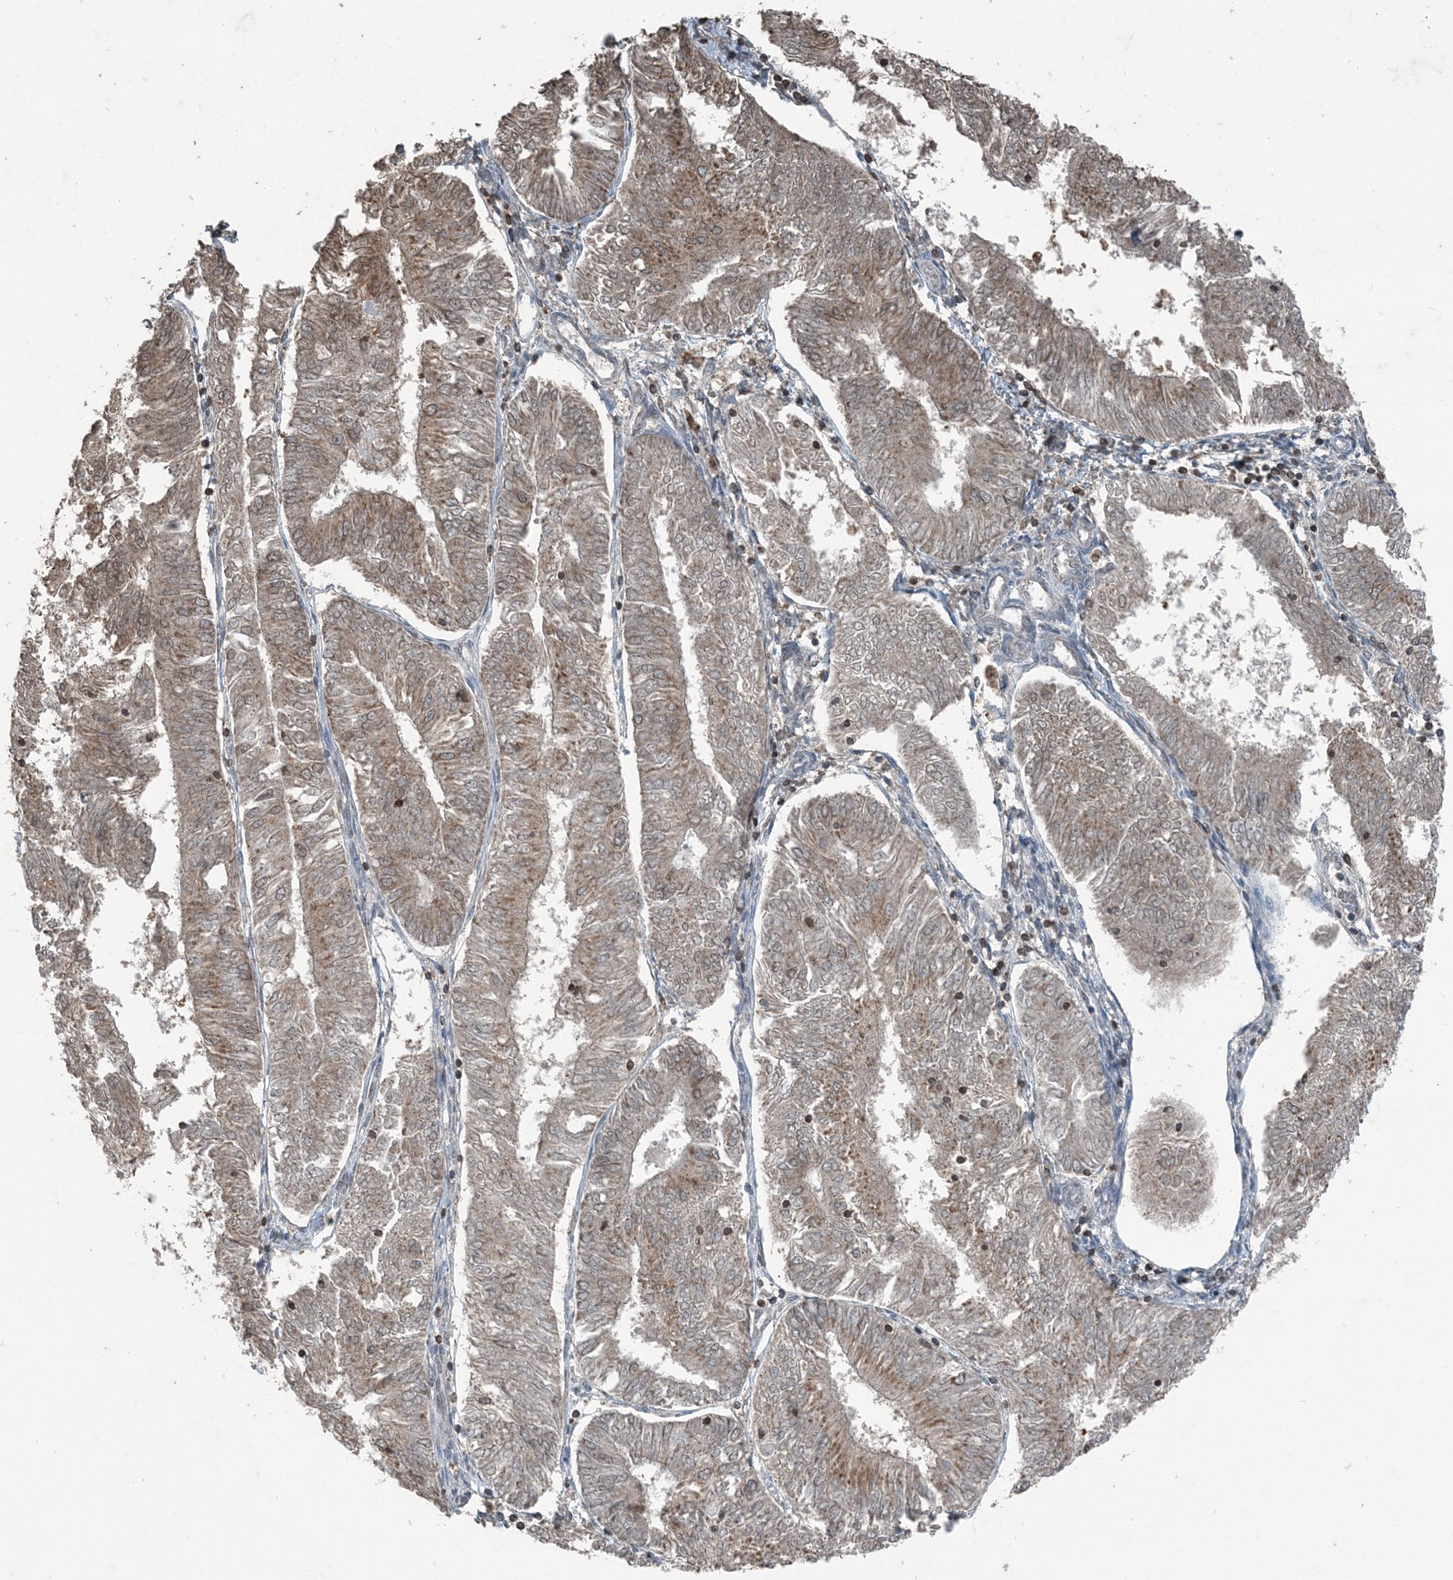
{"staining": {"intensity": "moderate", "quantity": ">75%", "location": "cytoplasmic/membranous"}, "tissue": "endometrial cancer", "cell_type": "Tumor cells", "image_type": "cancer", "snomed": [{"axis": "morphology", "description": "Adenocarcinoma, NOS"}, {"axis": "topography", "description": "Endometrium"}], "caption": "This micrograph shows IHC staining of endometrial adenocarcinoma, with medium moderate cytoplasmic/membranous positivity in about >75% of tumor cells.", "gene": "GNL1", "patient": {"sex": "female", "age": 58}}